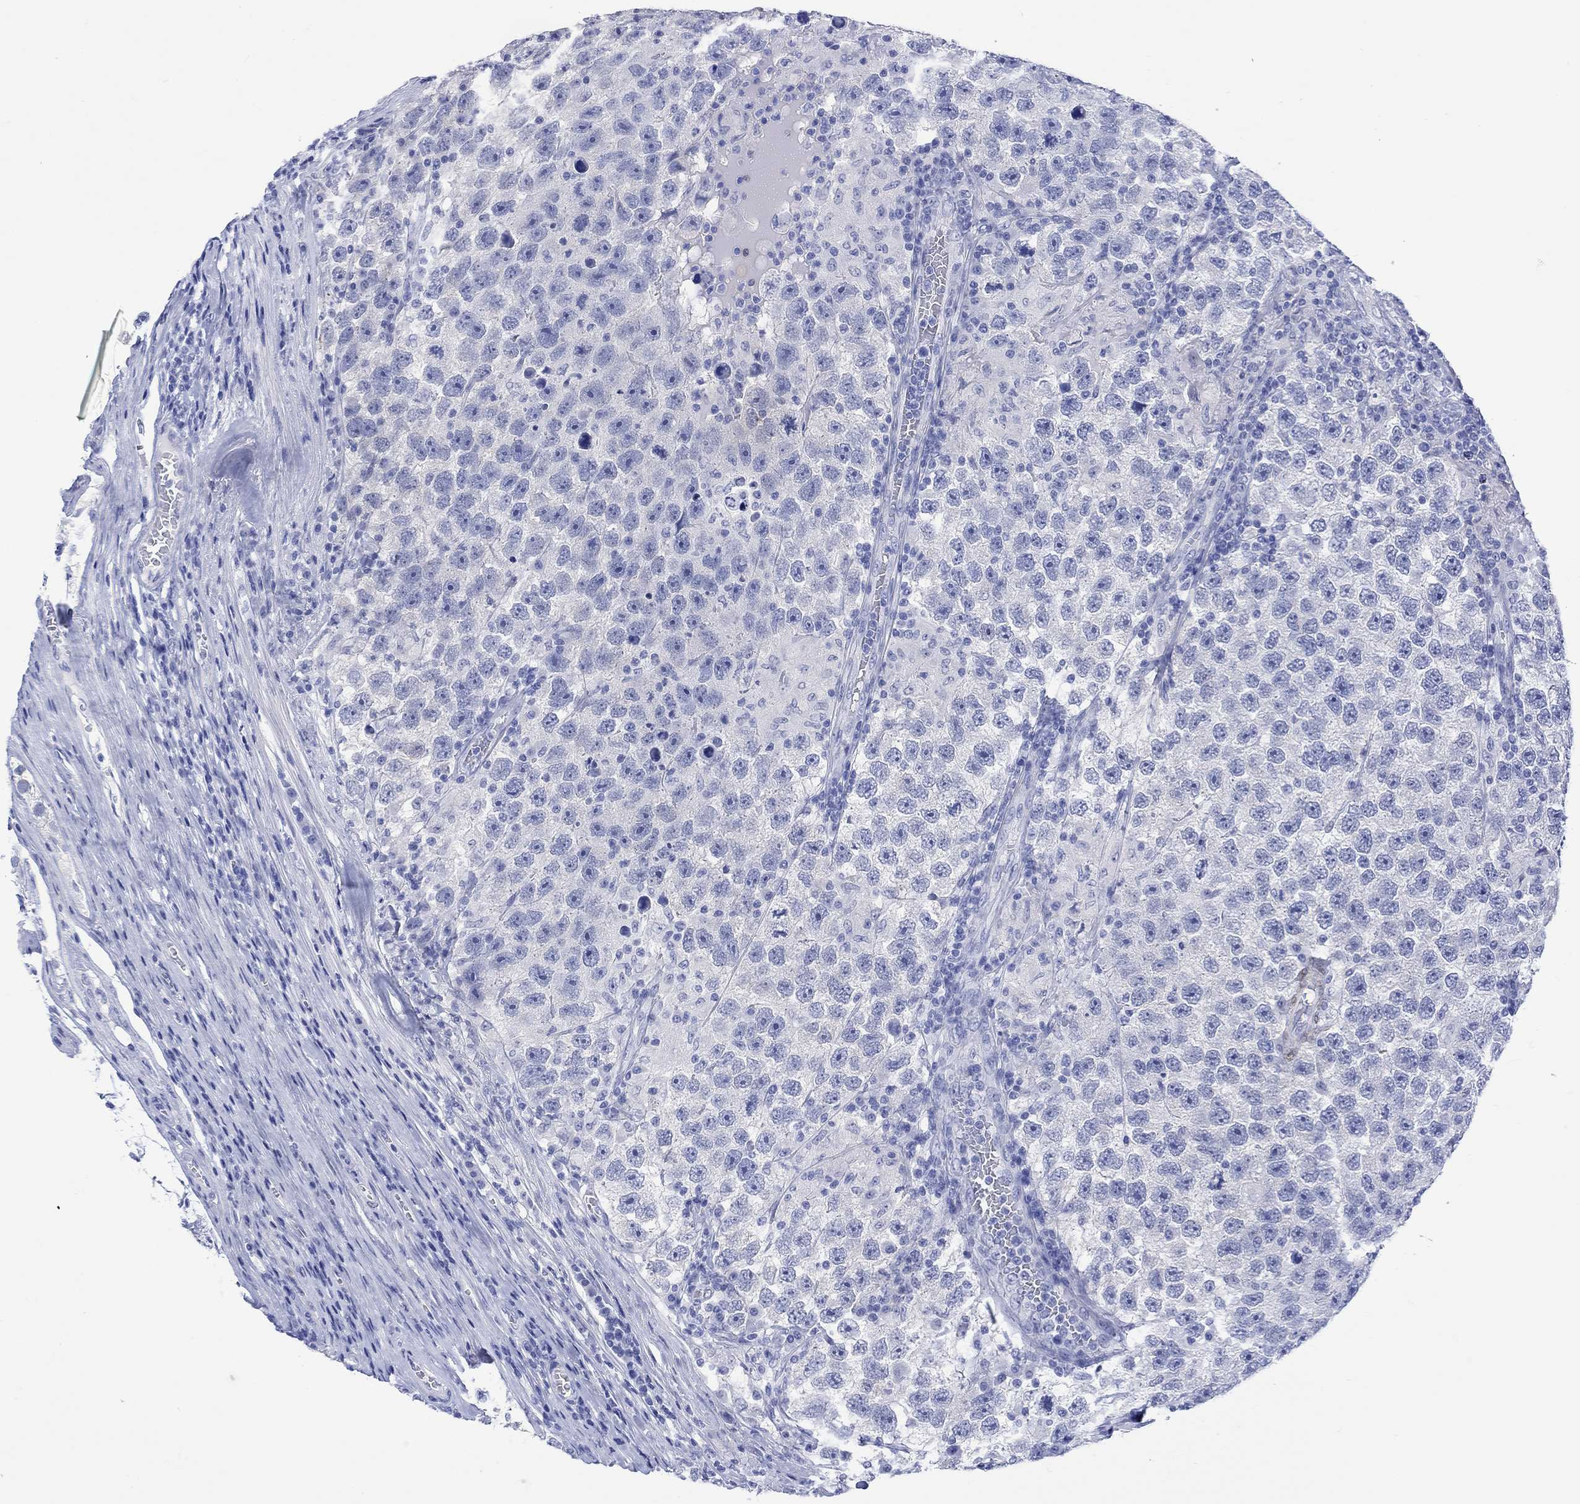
{"staining": {"intensity": "negative", "quantity": "none", "location": "none"}, "tissue": "testis cancer", "cell_type": "Tumor cells", "image_type": "cancer", "snomed": [{"axis": "morphology", "description": "Seminoma, NOS"}, {"axis": "topography", "description": "Testis"}], "caption": "Immunohistochemistry photomicrograph of human seminoma (testis) stained for a protein (brown), which shows no staining in tumor cells.", "gene": "MSI1", "patient": {"sex": "male", "age": 26}}